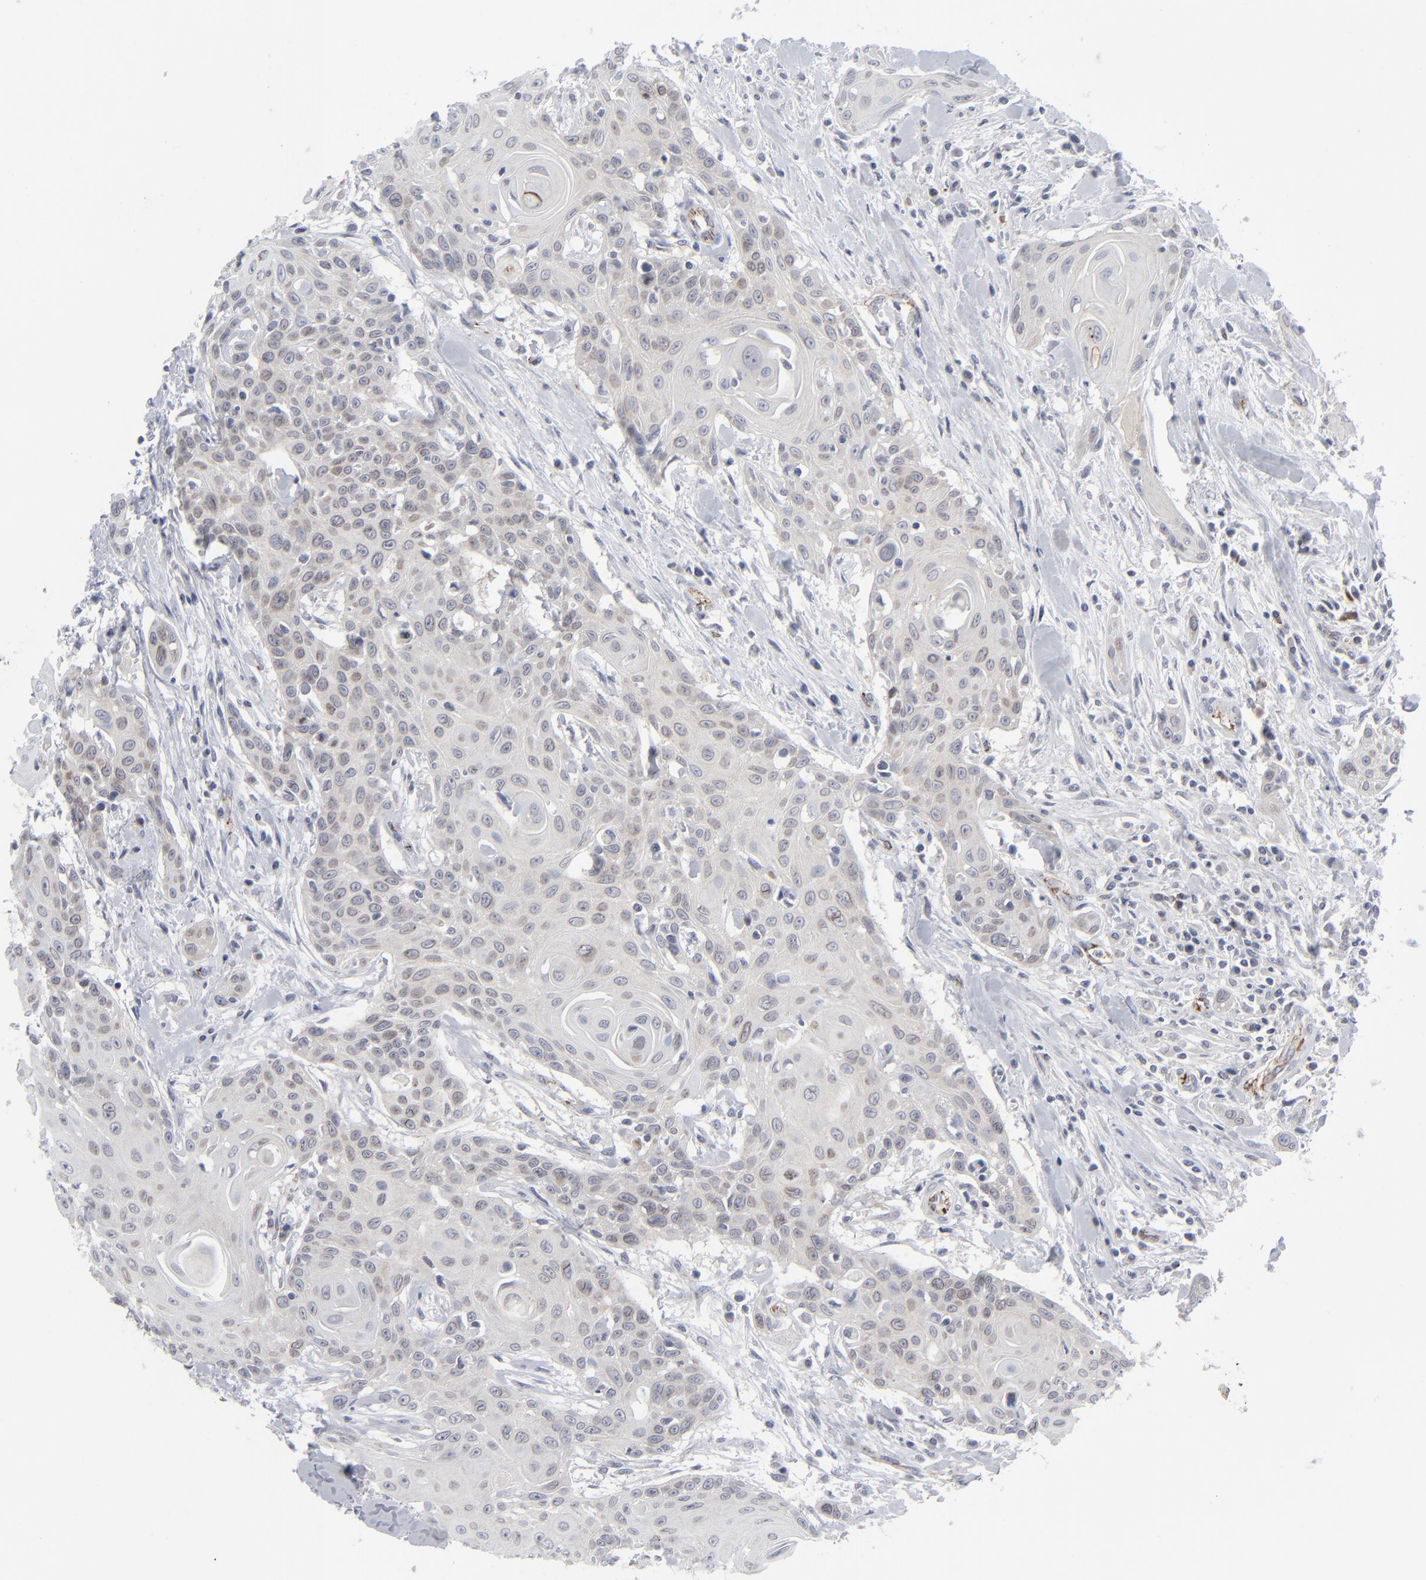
{"staining": {"intensity": "weak", "quantity": "<25%", "location": "cytoplasmic/membranous"}, "tissue": "head and neck cancer", "cell_type": "Tumor cells", "image_type": "cancer", "snomed": [{"axis": "morphology", "description": "Squamous cell carcinoma, NOS"}, {"axis": "morphology", "description": "Squamous cell carcinoma, metastatic, NOS"}, {"axis": "topography", "description": "Lymph node"}, {"axis": "topography", "description": "Salivary gland"}, {"axis": "topography", "description": "Head-Neck"}], "caption": "Head and neck cancer (metastatic squamous cell carcinoma) was stained to show a protein in brown. There is no significant positivity in tumor cells. (DAB immunohistochemistry with hematoxylin counter stain).", "gene": "NUP88", "patient": {"sex": "female", "age": 74}}